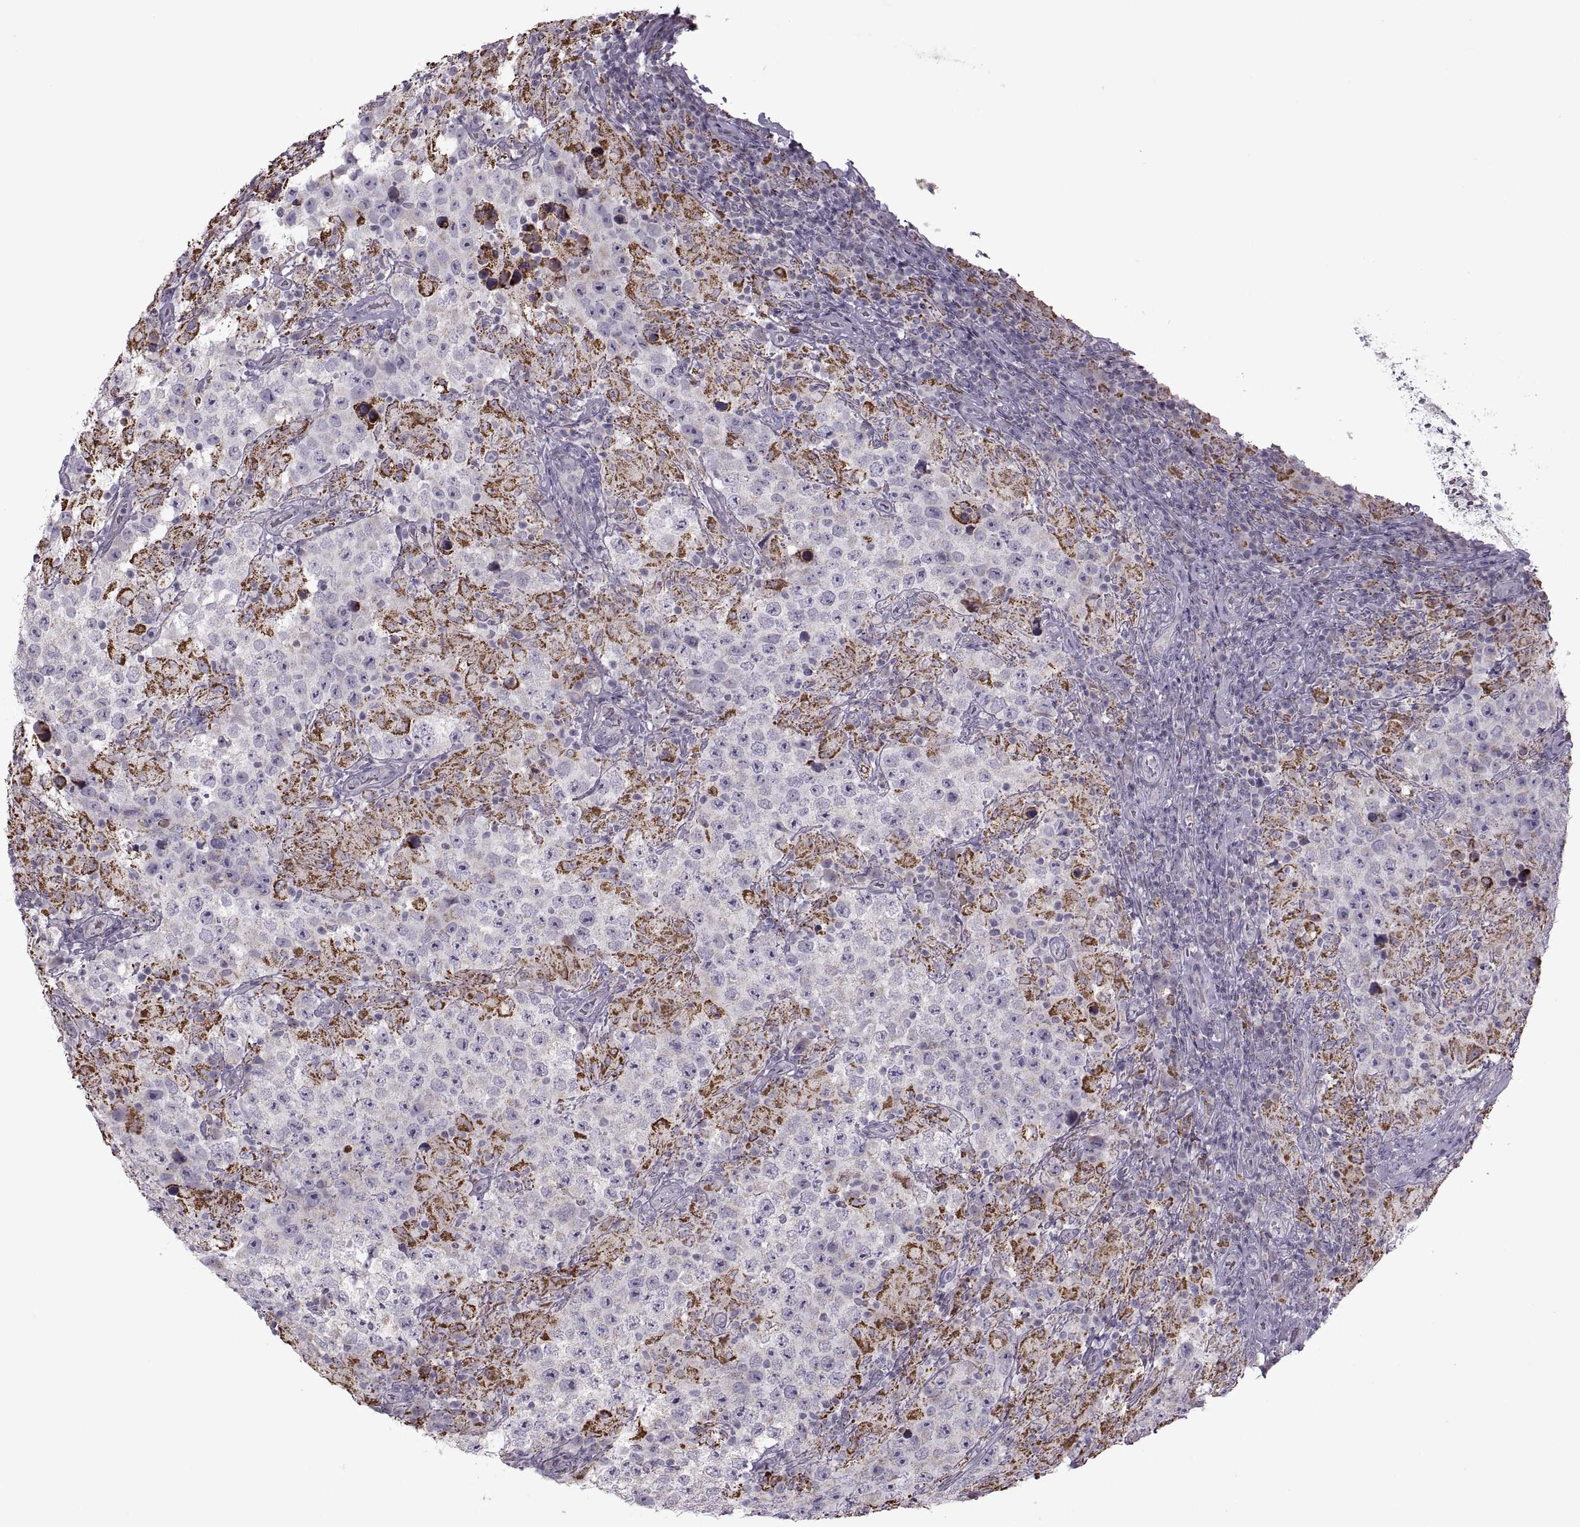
{"staining": {"intensity": "strong", "quantity": "<25%", "location": "cytoplasmic/membranous"}, "tissue": "testis cancer", "cell_type": "Tumor cells", "image_type": "cancer", "snomed": [{"axis": "morphology", "description": "Seminoma, NOS"}, {"axis": "morphology", "description": "Carcinoma, Embryonal, NOS"}, {"axis": "topography", "description": "Testis"}], "caption": "Human testis cancer (seminoma) stained for a protein (brown) exhibits strong cytoplasmic/membranous positive expression in about <25% of tumor cells.", "gene": "PIERCE1", "patient": {"sex": "male", "age": 41}}